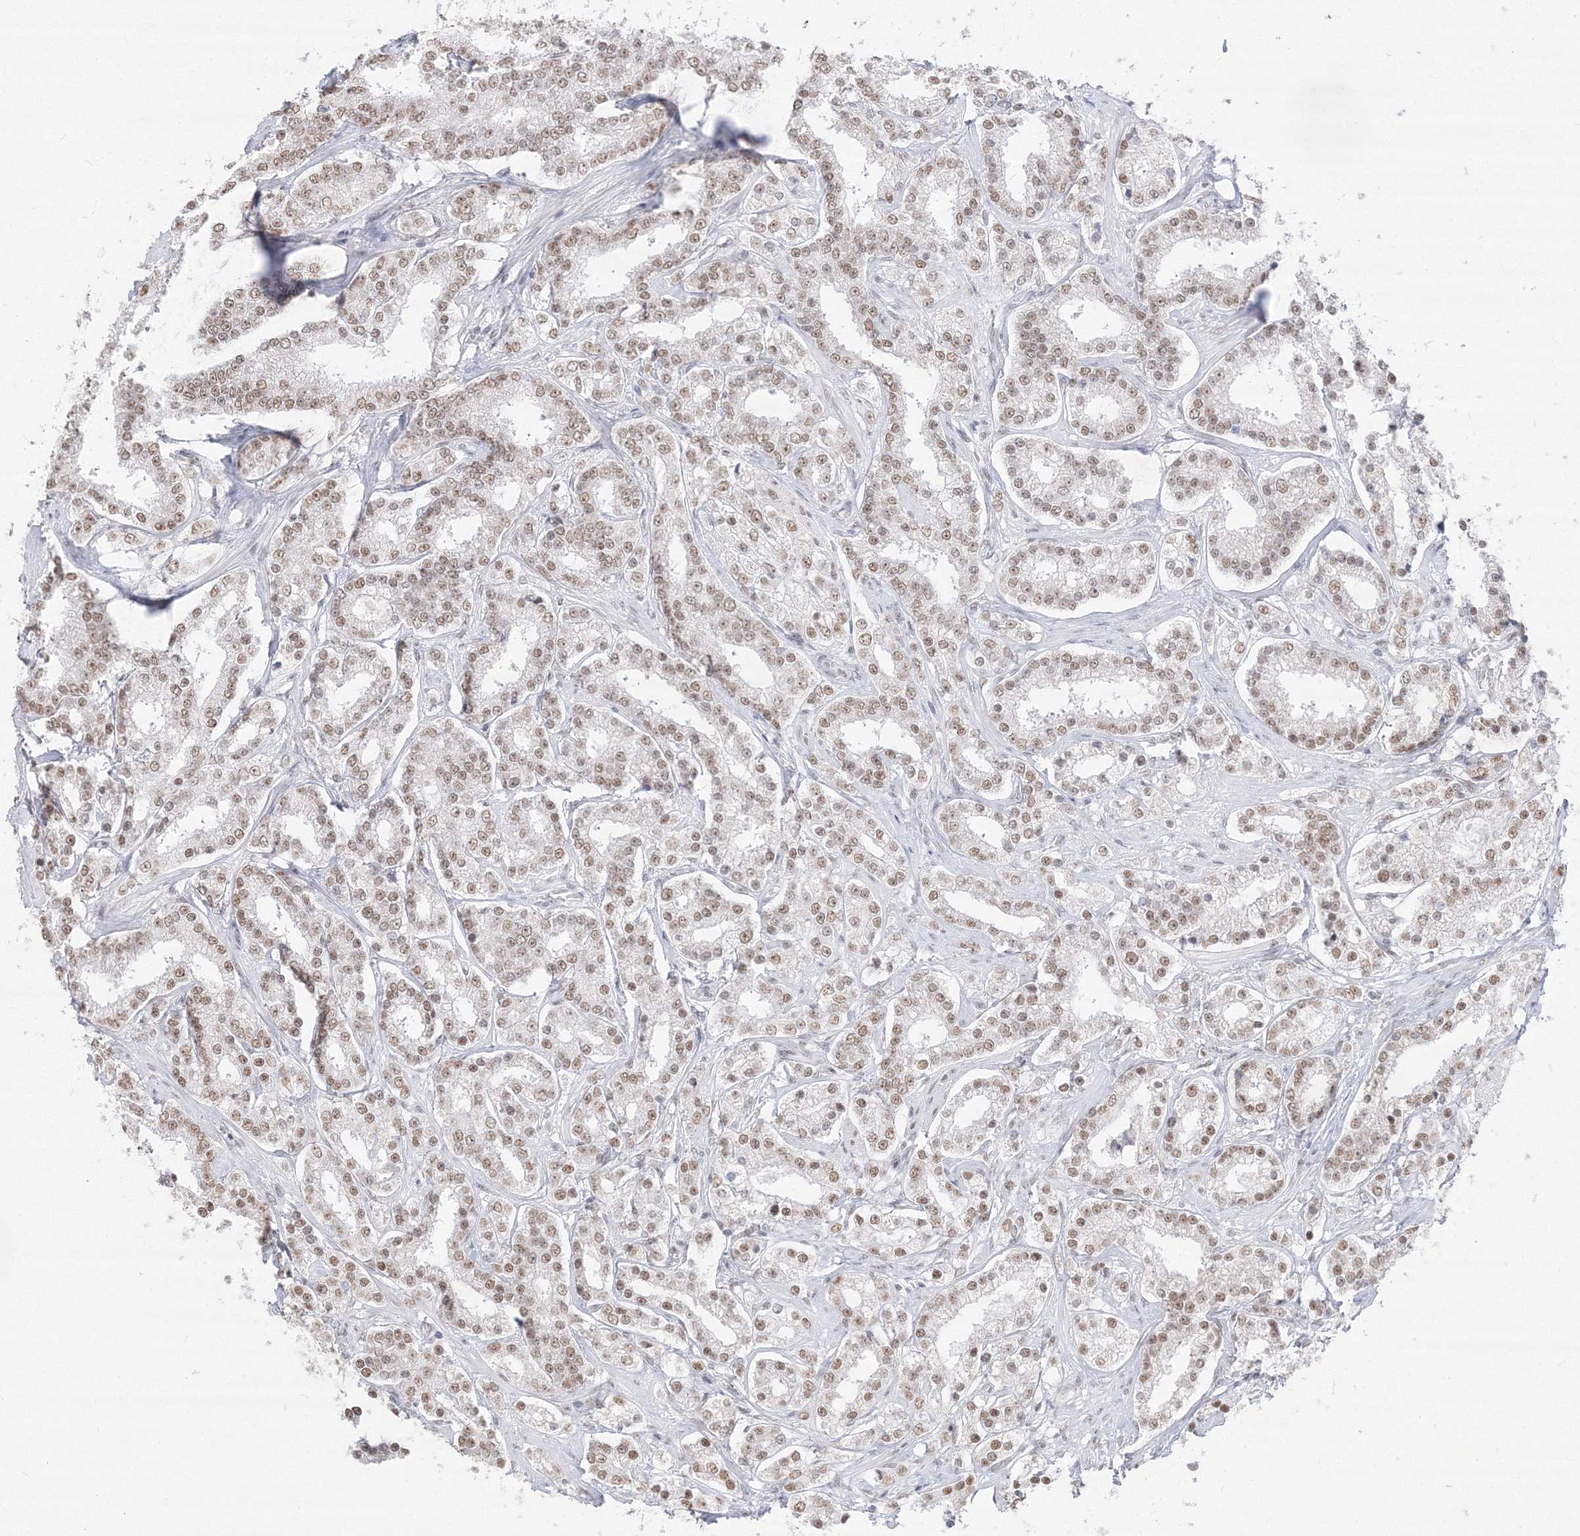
{"staining": {"intensity": "moderate", "quantity": ">75%", "location": "nuclear"}, "tissue": "prostate cancer", "cell_type": "Tumor cells", "image_type": "cancer", "snomed": [{"axis": "morphology", "description": "Normal tissue, NOS"}, {"axis": "morphology", "description": "Adenocarcinoma, High grade"}, {"axis": "topography", "description": "Prostate"}], "caption": "DAB immunohistochemical staining of human adenocarcinoma (high-grade) (prostate) displays moderate nuclear protein positivity in about >75% of tumor cells.", "gene": "PPP4R2", "patient": {"sex": "male", "age": 83}}